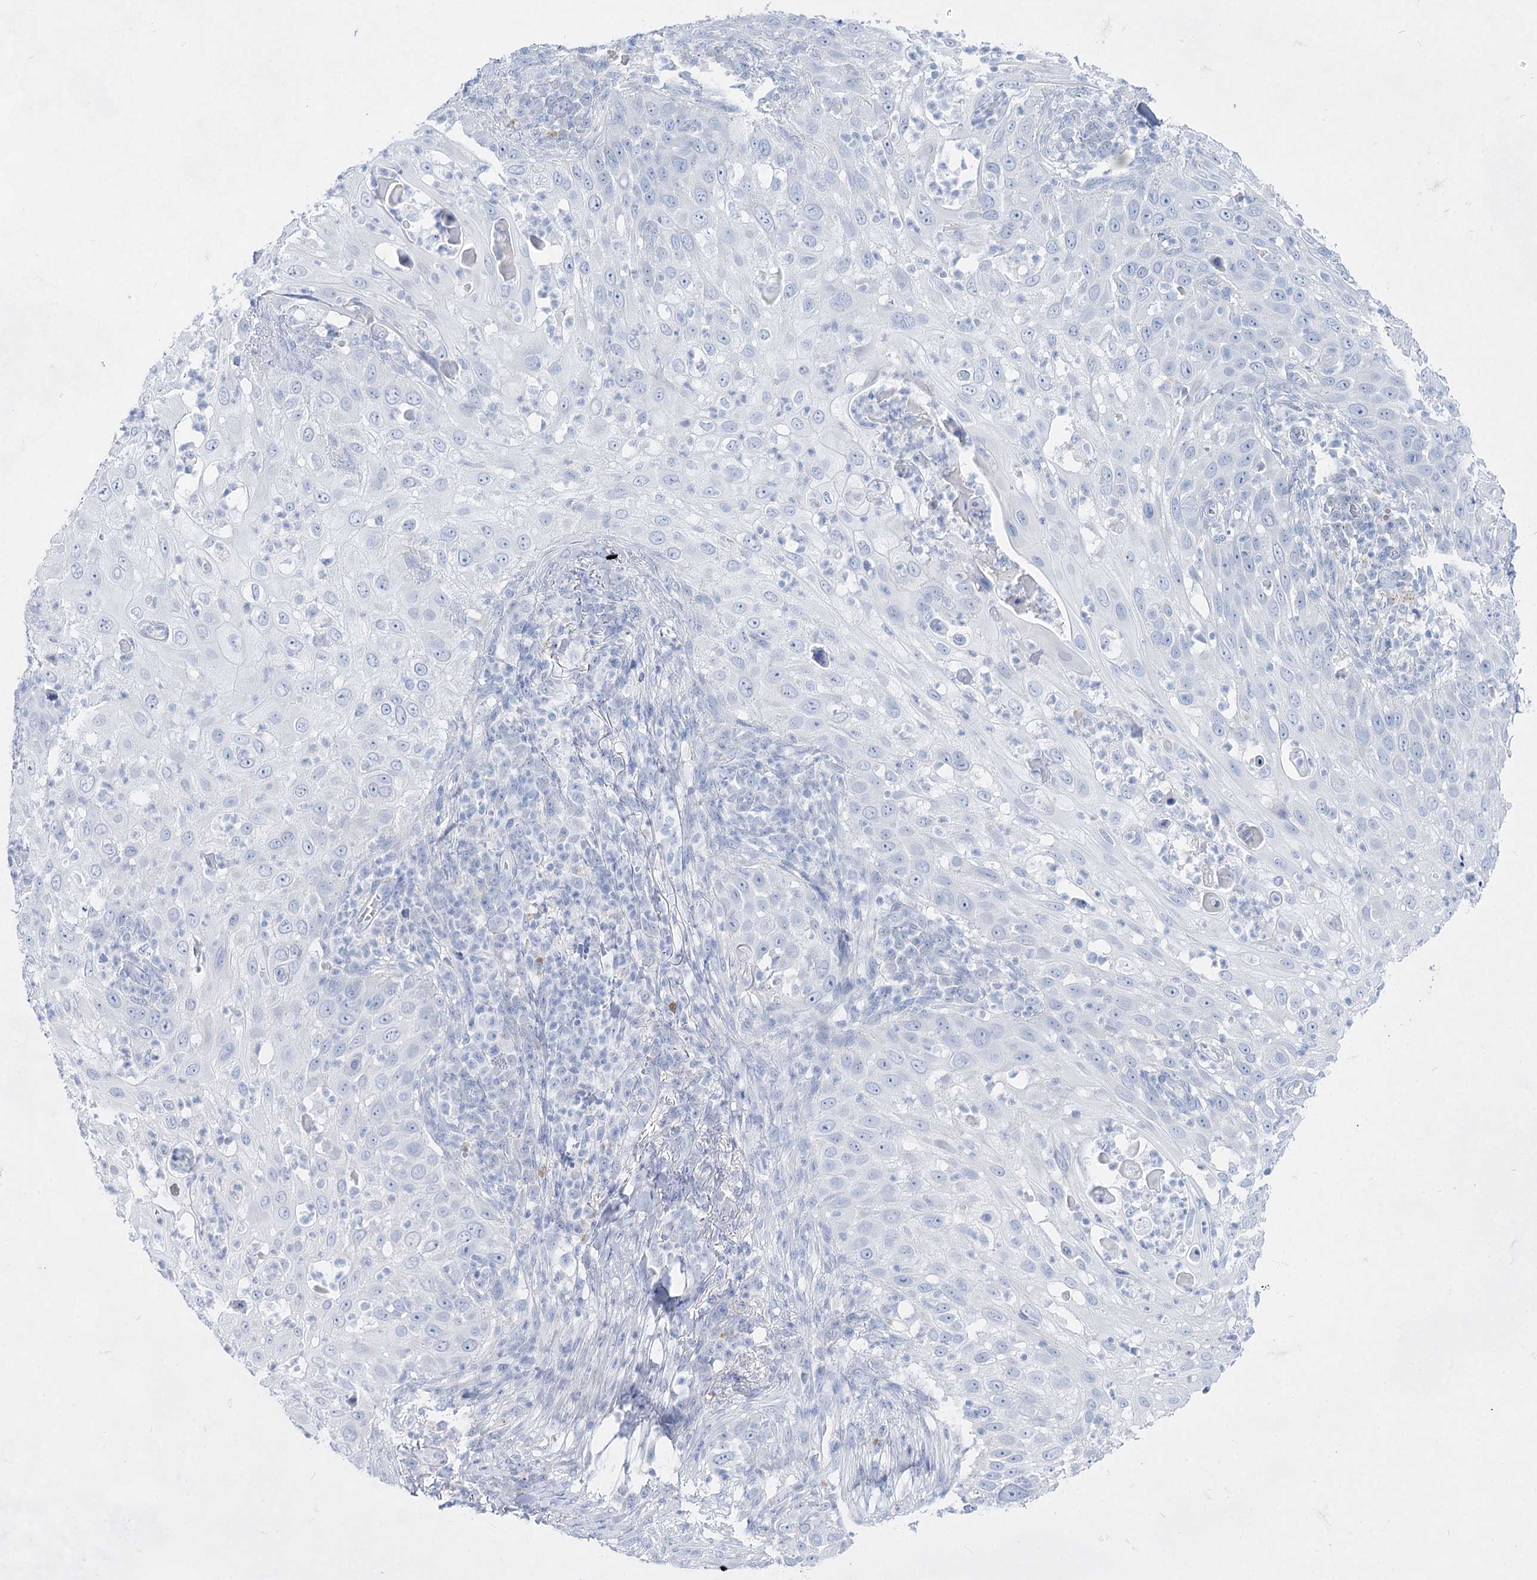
{"staining": {"intensity": "negative", "quantity": "none", "location": "none"}, "tissue": "skin cancer", "cell_type": "Tumor cells", "image_type": "cancer", "snomed": [{"axis": "morphology", "description": "Squamous cell carcinoma, NOS"}, {"axis": "topography", "description": "Skin"}], "caption": "Immunohistochemical staining of skin squamous cell carcinoma reveals no significant staining in tumor cells. (Brightfield microscopy of DAB (3,3'-diaminobenzidine) immunohistochemistry (IHC) at high magnification).", "gene": "ACRV1", "patient": {"sex": "female", "age": 44}}